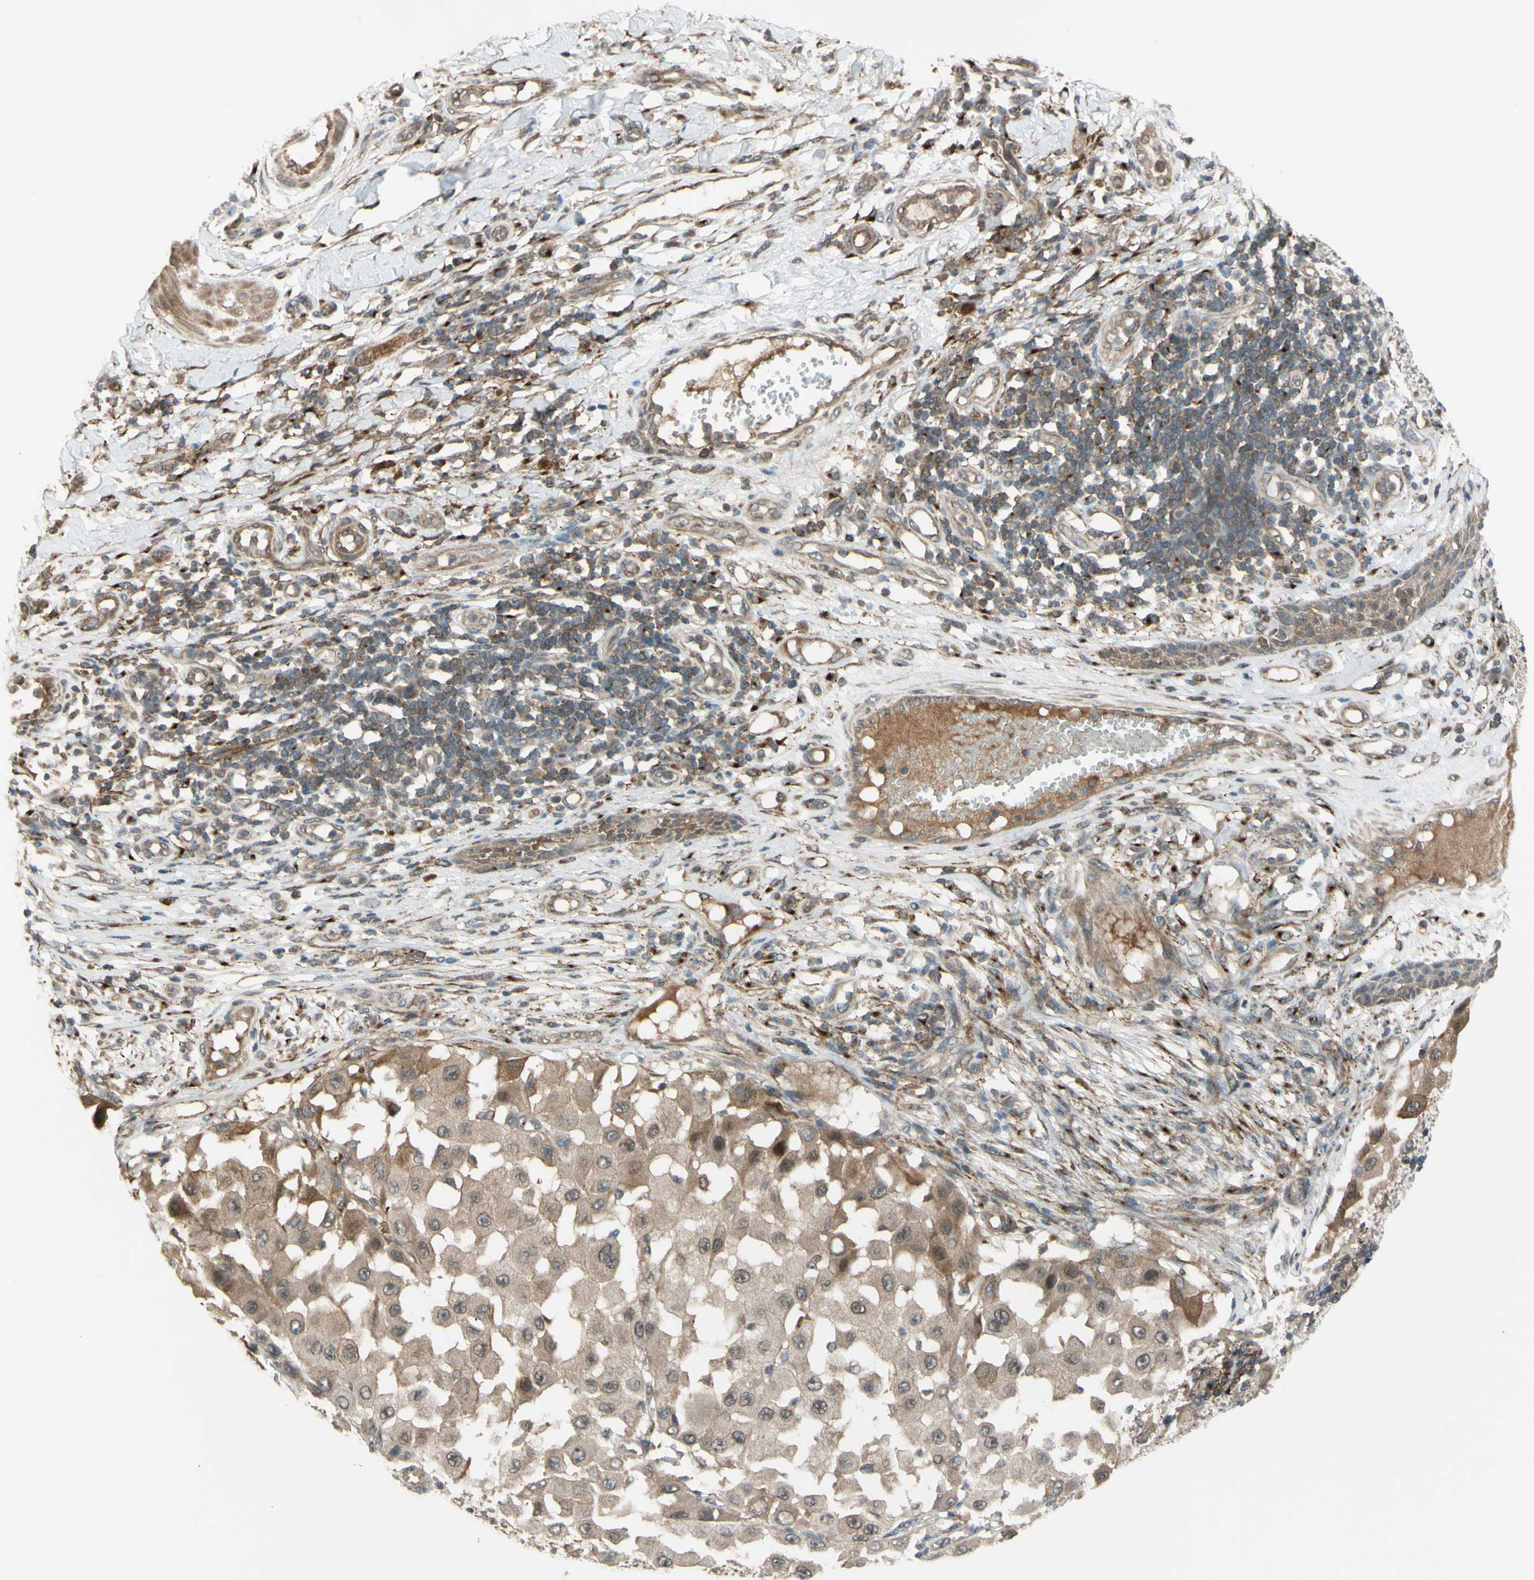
{"staining": {"intensity": "weak", "quantity": "25%-75%", "location": "cytoplasmic/membranous,nuclear"}, "tissue": "melanoma", "cell_type": "Tumor cells", "image_type": "cancer", "snomed": [{"axis": "morphology", "description": "Malignant melanoma, NOS"}, {"axis": "topography", "description": "Skin"}], "caption": "Immunohistochemistry (IHC) (DAB) staining of melanoma reveals weak cytoplasmic/membranous and nuclear protein staining in about 25%-75% of tumor cells.", "gene": "FLII", "patient": {"sex": "female", "age": 81}}